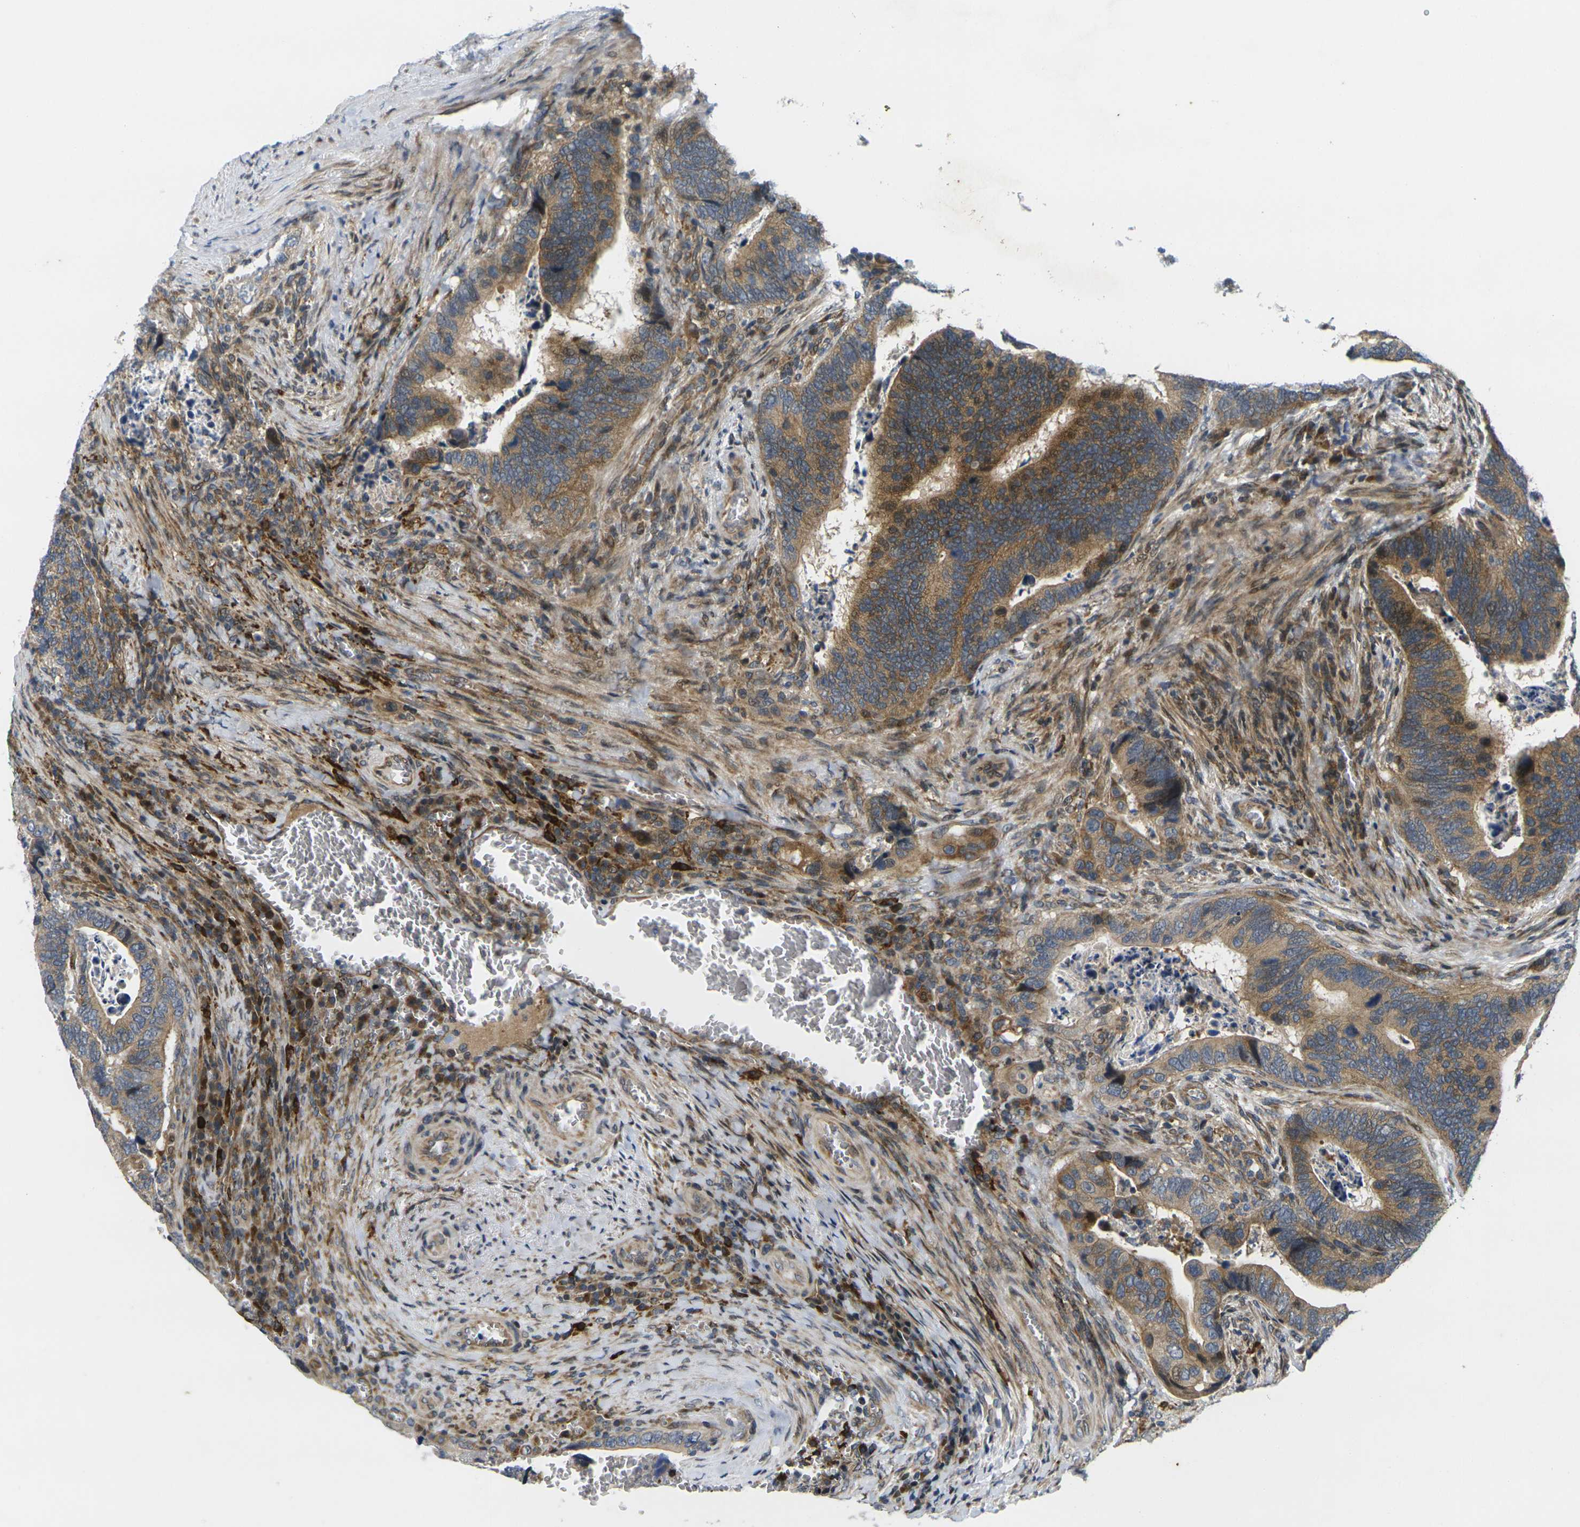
{"staining": {"intensity": "moderate", "quantity": ">75%", "location": "cytoplasmic/membranous"}, "tissue": "colorectal cancer", "cell_type": "Tumor cells", "image_type": "cancer", "snomed": [{"axis": "morphology", "description": "Adenocarcinoma, NOS"}, {"axis": "topography", "description": "Colon"}], "caption": "Immunohistochemistry (IHC) micrograph of neoplastic tissue: colorectal cancer (adenocarcinoma) stained using IHC demonstrates medium levels of moderate protein expression localized specifically in the cytoplasmic/membranous of tumor cells, appearing as a cytoplasmic/membranous brown color.", "gene": "ROBO2", "patient": {"sex": "male", "age": 72}}